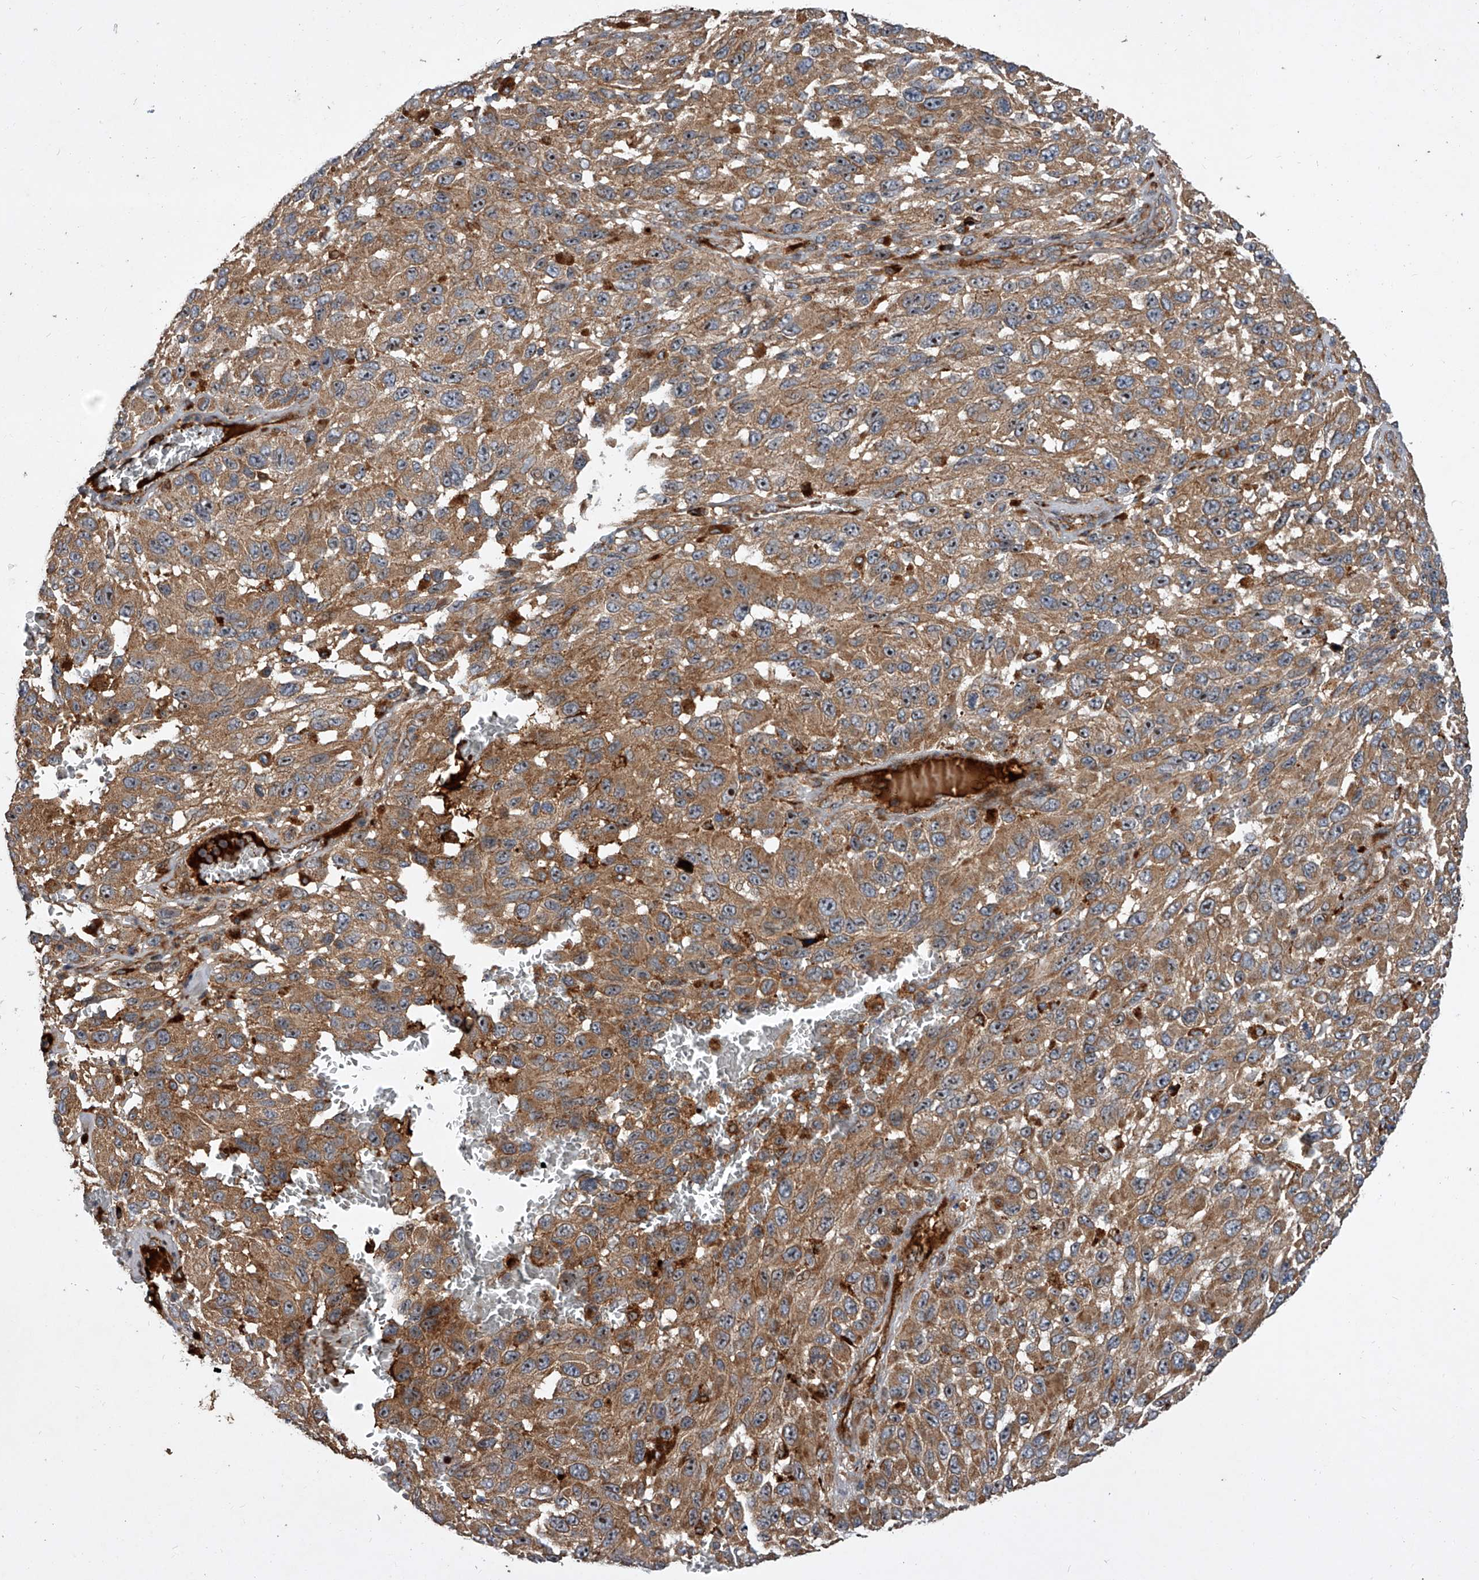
{"staining": {"intensity": "moderate", "quantity": ">75%", "location": "cytoplasmic/membranous"}, "tissue": "melanoma", "cell_type": "Tumor cells", "image_type": "cancer", "snomed": [{"axis": "morphology", "description": "Malignant melanoma, NOS"}, {"axis": "topography", "description": "Skin"}], "caption": "Protein analysis of melanoma tissue reveals moderate cytoplasmic/membranous staining in about >75% of tumor cells.", "gene": "USP47", "patient": {"sex": "female", "age": 96}}